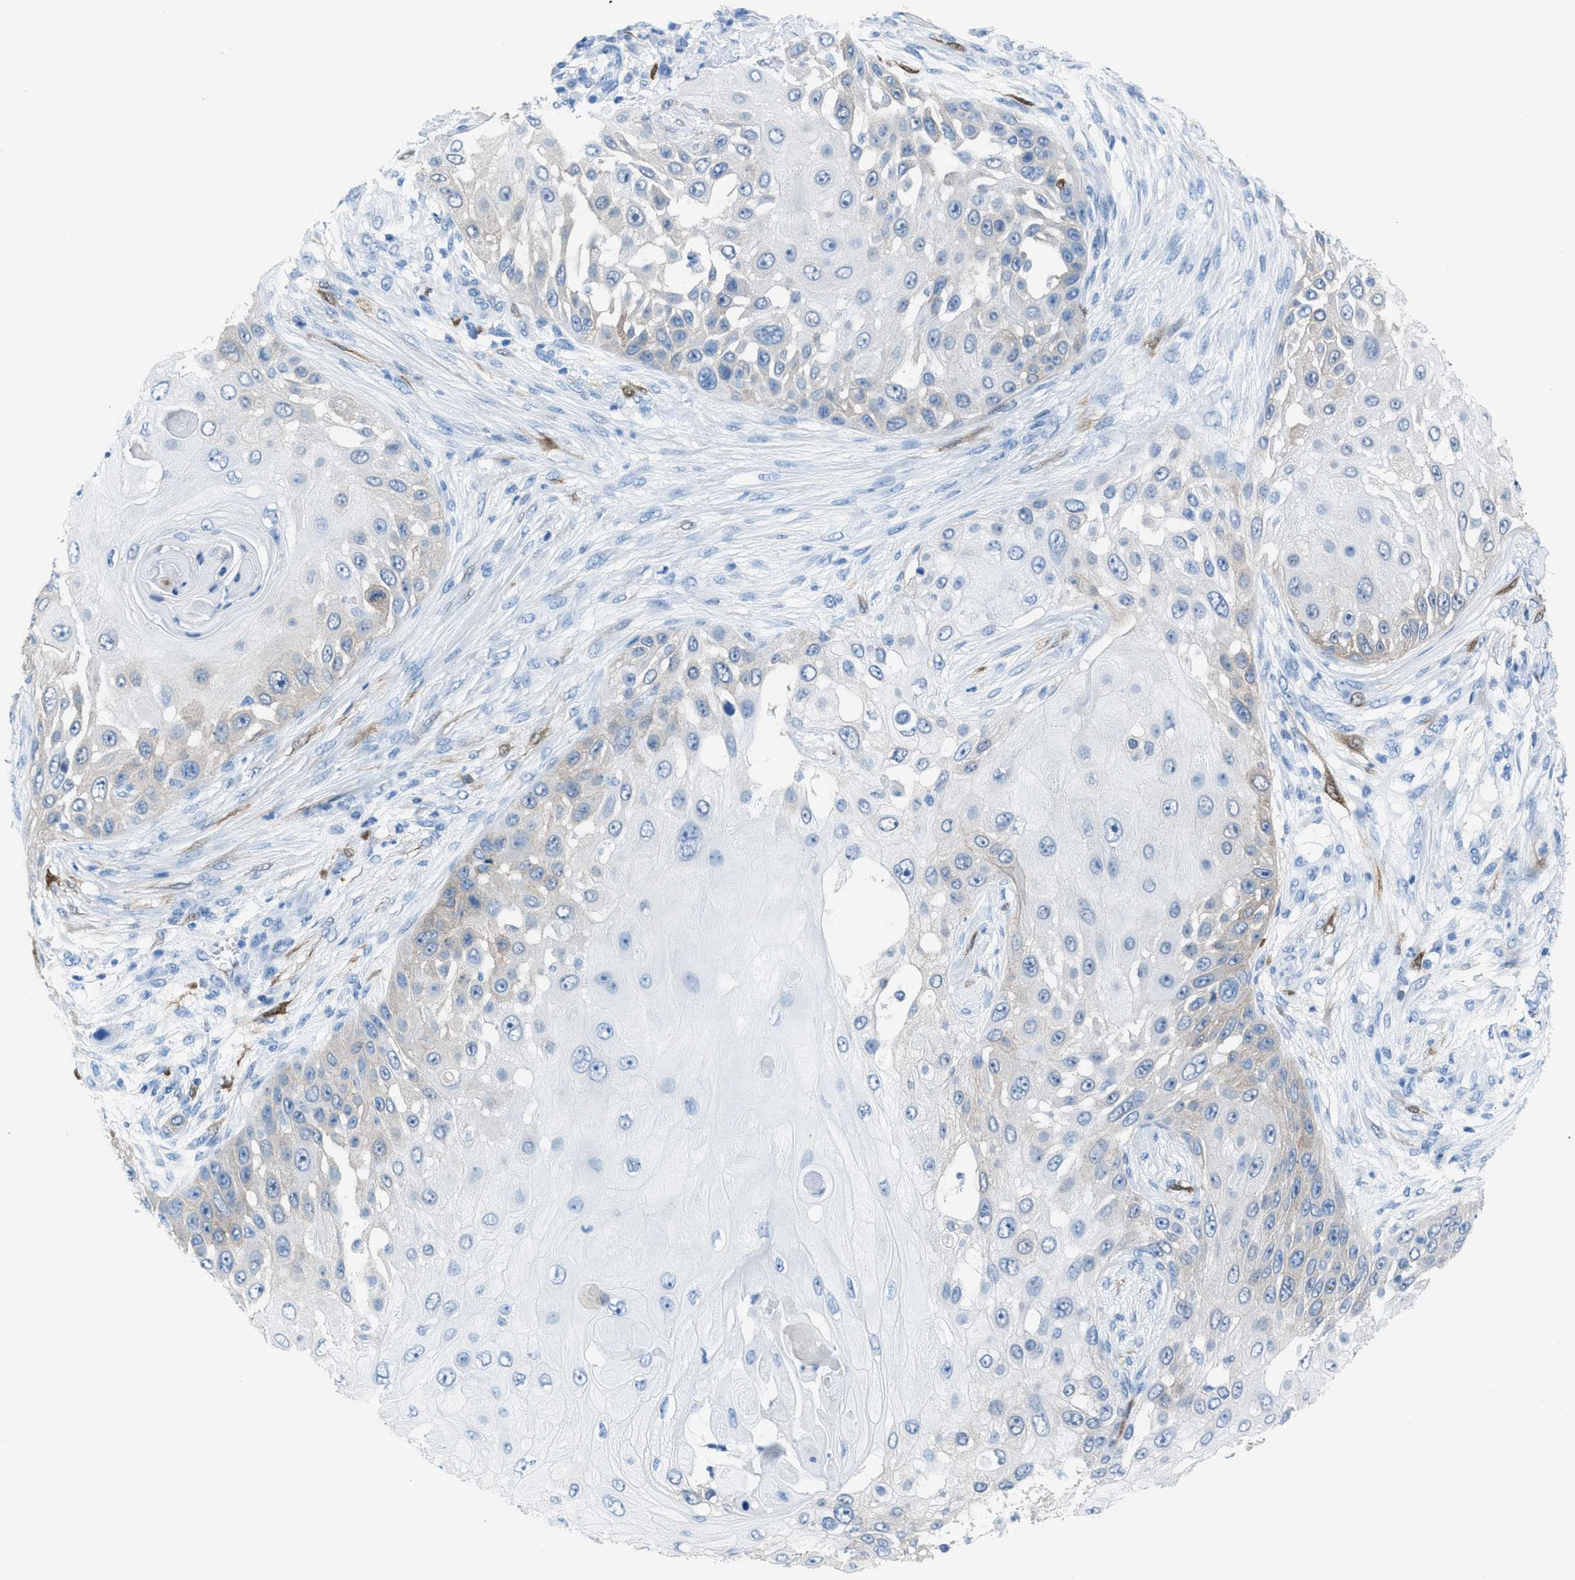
{"staining": {"intensity": "weak", "quantity": "<25%", "location": "cytoplasmic/membranous"}, "tissue": "skin cancer", "cell_type": "Tumor cells", "image_type": "cancer", "snomed": [{"axis": "morphology", "description": "Squamous cell carcinoma, NOS"}, {"axis": "topography", "description": "Skin"}], "caption": "Immunohistochemistry (IHC) image of human skin cancer stained for a protein (brown), which shows no positivity in tumor cells.", "gene": "CDKN2A", "patient": {"sex": "female", "age": 44}}